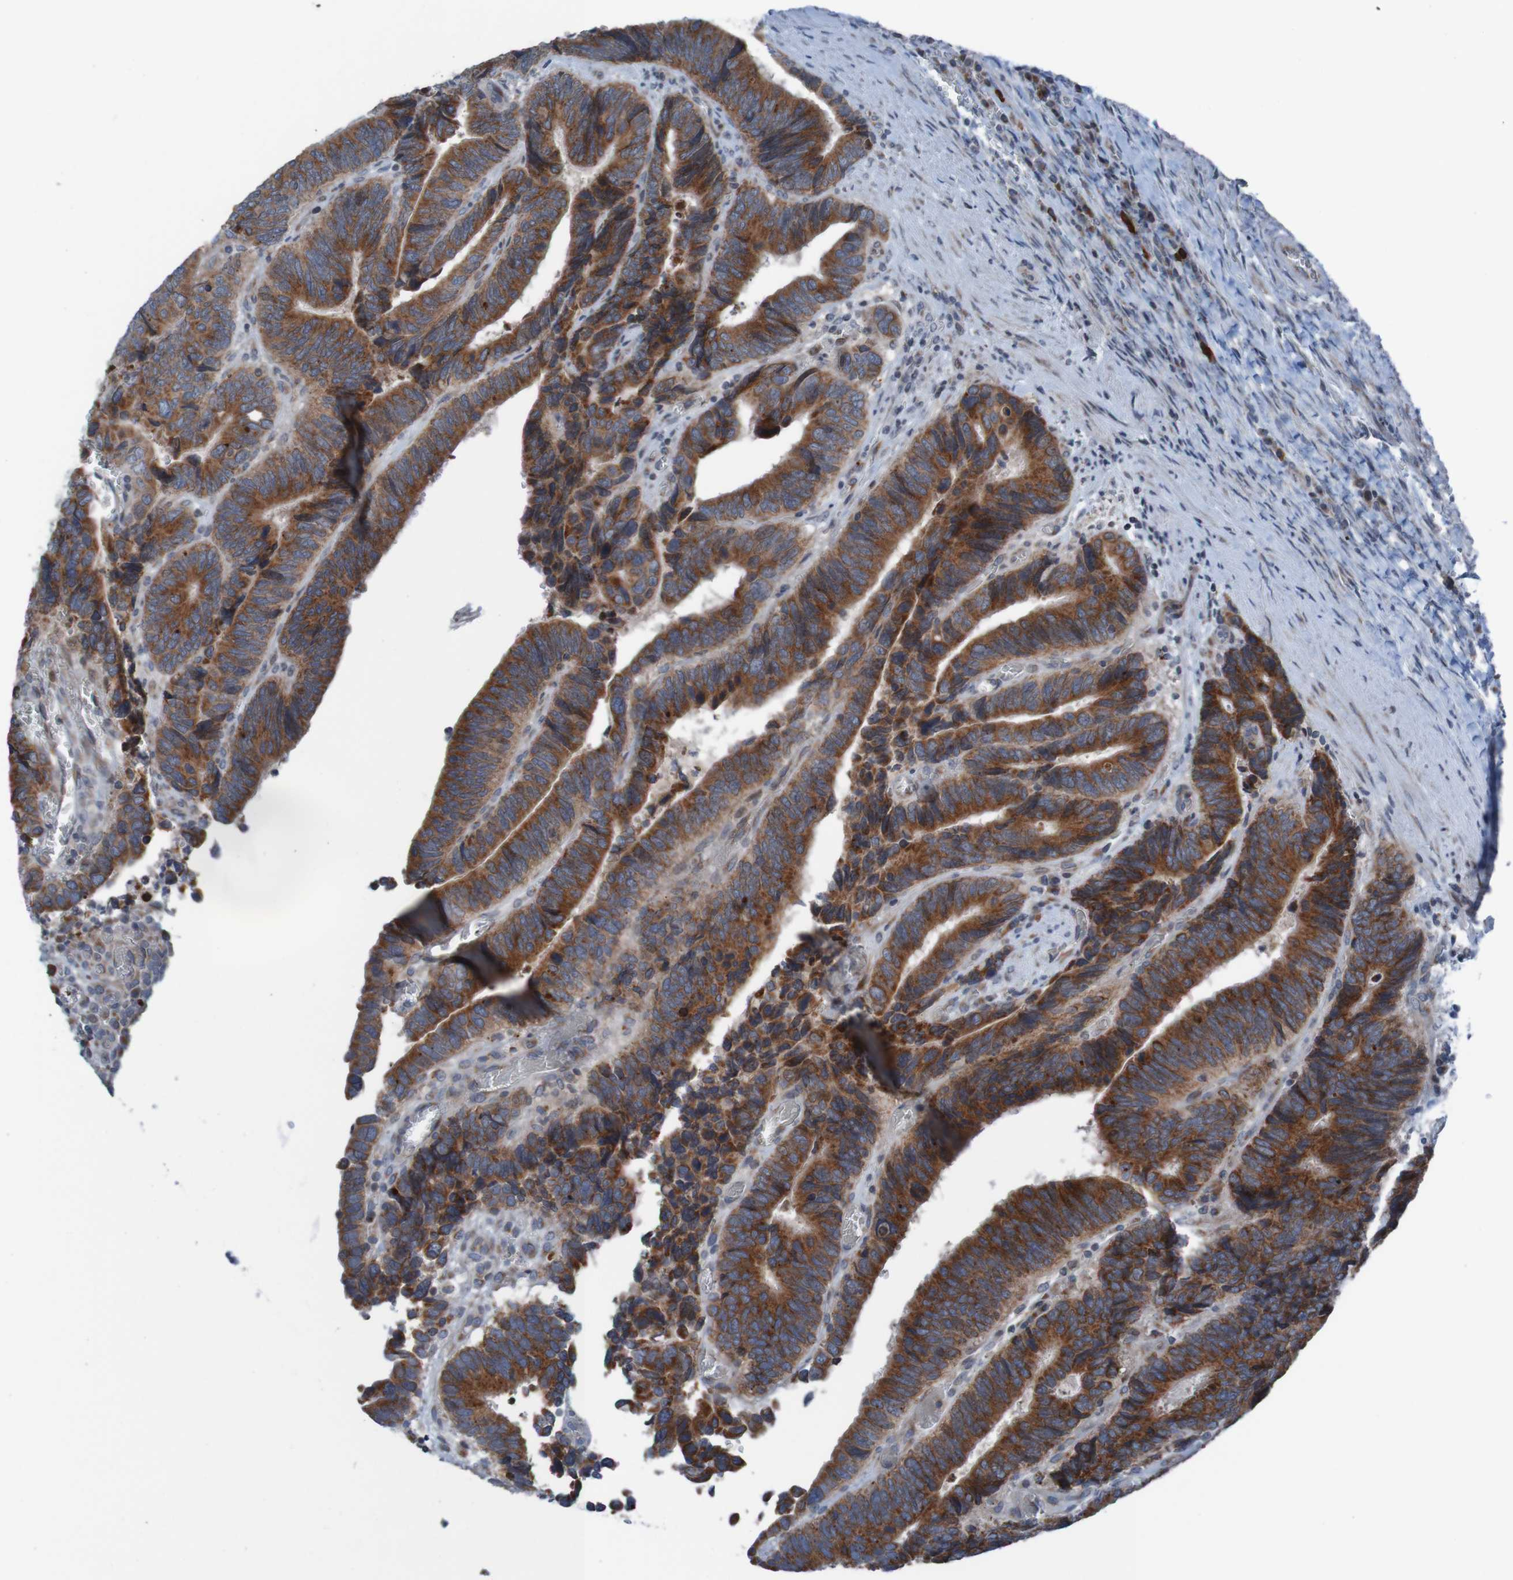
{"staining": {"intensity": "strong", "quantity": ">75%", "location": "cytoplasmic/membranous"}, "tissue": "colorectal cancer", "cell_type": "Tumor cells", "image_type": "cancer", "snomed": [{"axis": "morphology", "description": "Adenocarcinoma, NOS"}, {"axis": "topography", "description": "Colon"}], "caption": "Protein staining of adenocarcinoma (colorectal) tissue reveals strong cytoplasmic/membranous positivity in about >75% of tumor cells. The staining was performed using DAB (3,3'-diaminobenzidine) to visualize the protein expression in brown, while the nuclei were stained in blue with hematoxylin (Magnification: 20x).", "gene": "UNG", "patient": {"sex": "male", "age": 72}}